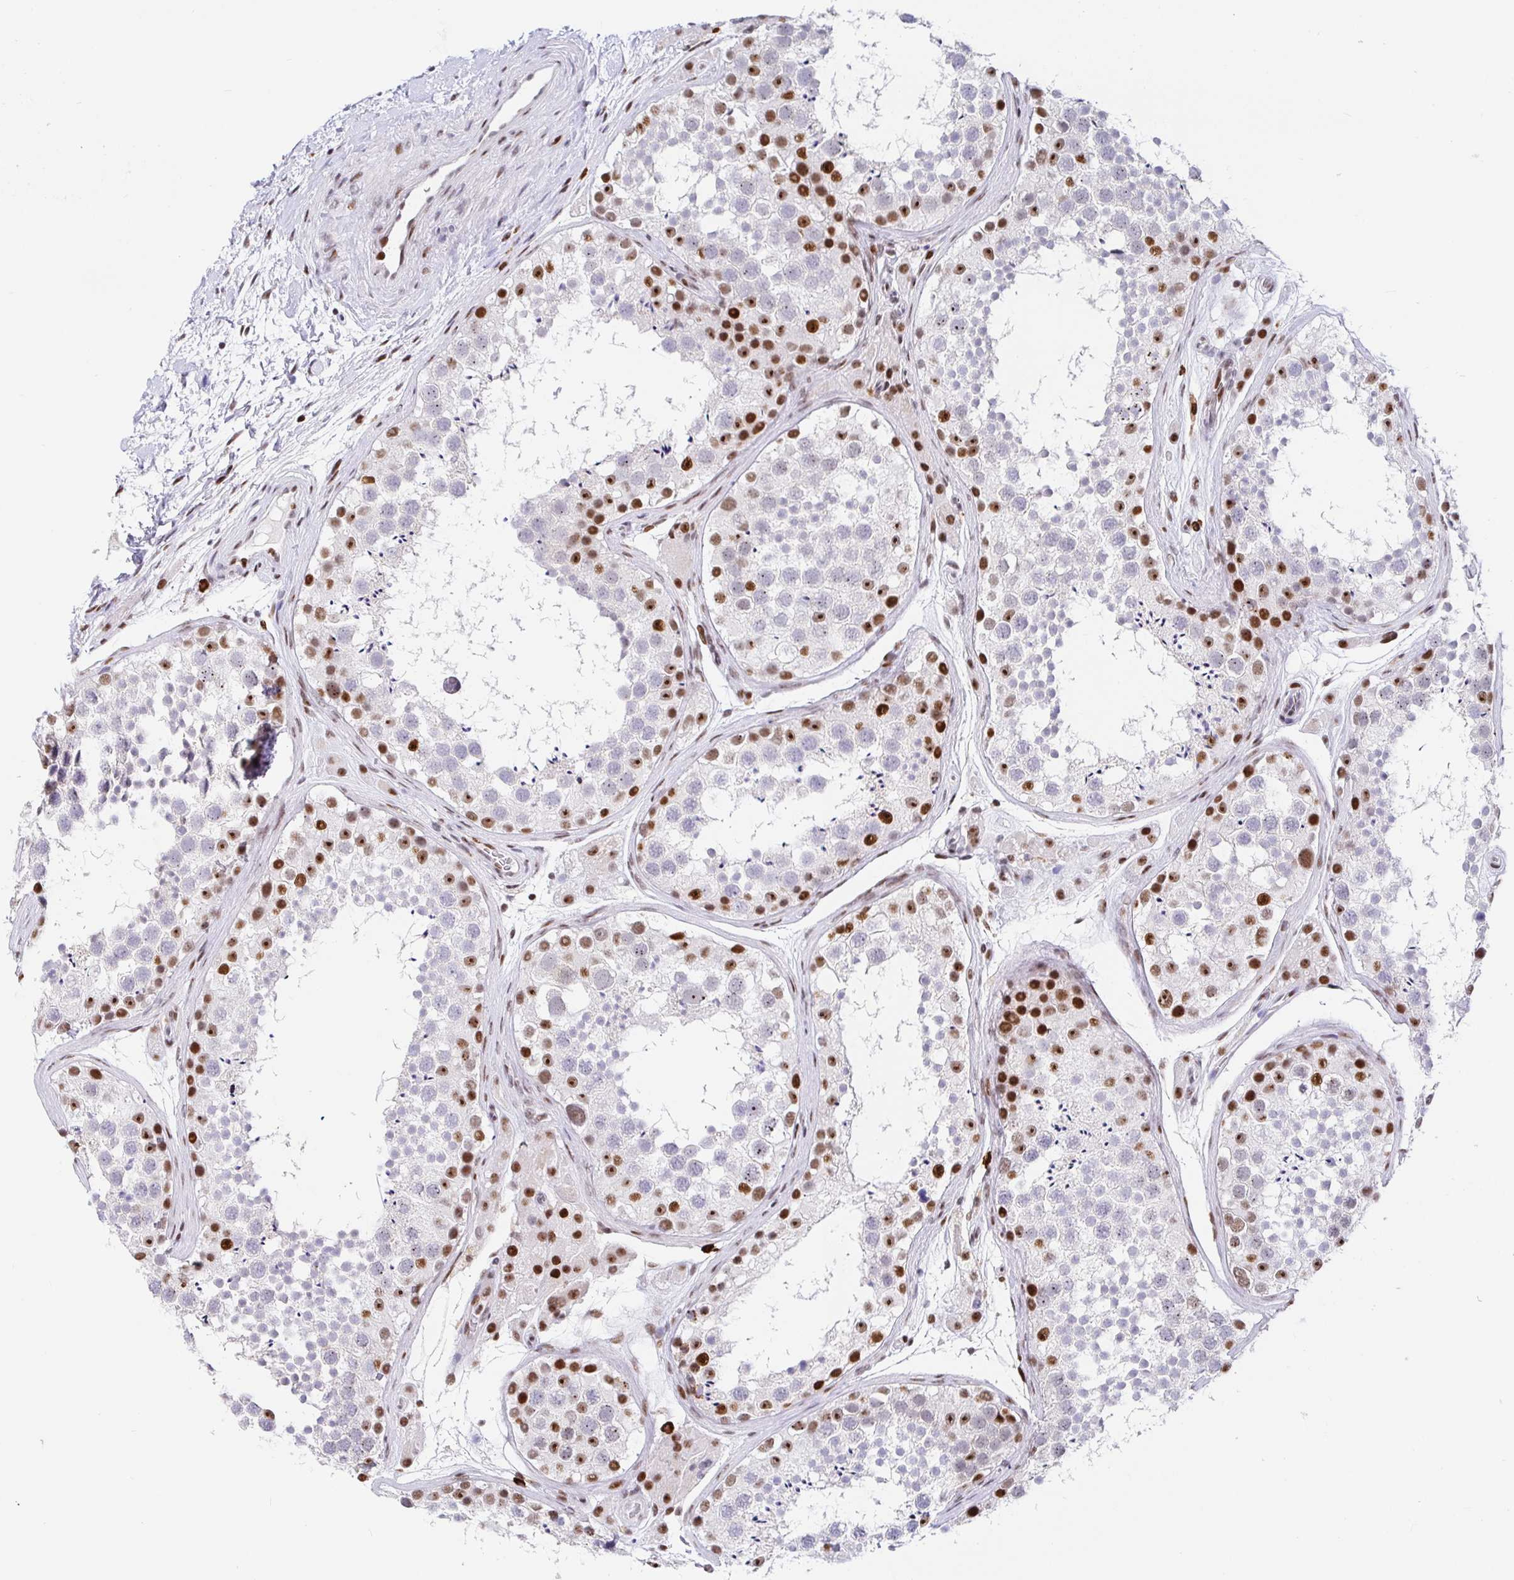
{"staining": {"intensity": "strong", "quantity": "25%-75%", "location": "nuclear"}, "tissue": "testis", "cell_type": "Cells in seminiferous ducts", "image_type": "normal", "snomed": [{"axis": "morphology", "description": "Normal tissue, NOS"}, {"axis": "topography", "description": "Testis"}], "caption": "DAB (3,3'-diaminobenzidine) immunohistochemical staining of normal human testis exhibits strong nuclear protein positivity in about 25%-75% of cells in seminiferous ducts. (DAB IHC with brightfield microscopy, high magnification).", "gene": "SETD5", "patient": {"sex": "male", "age": 41}}